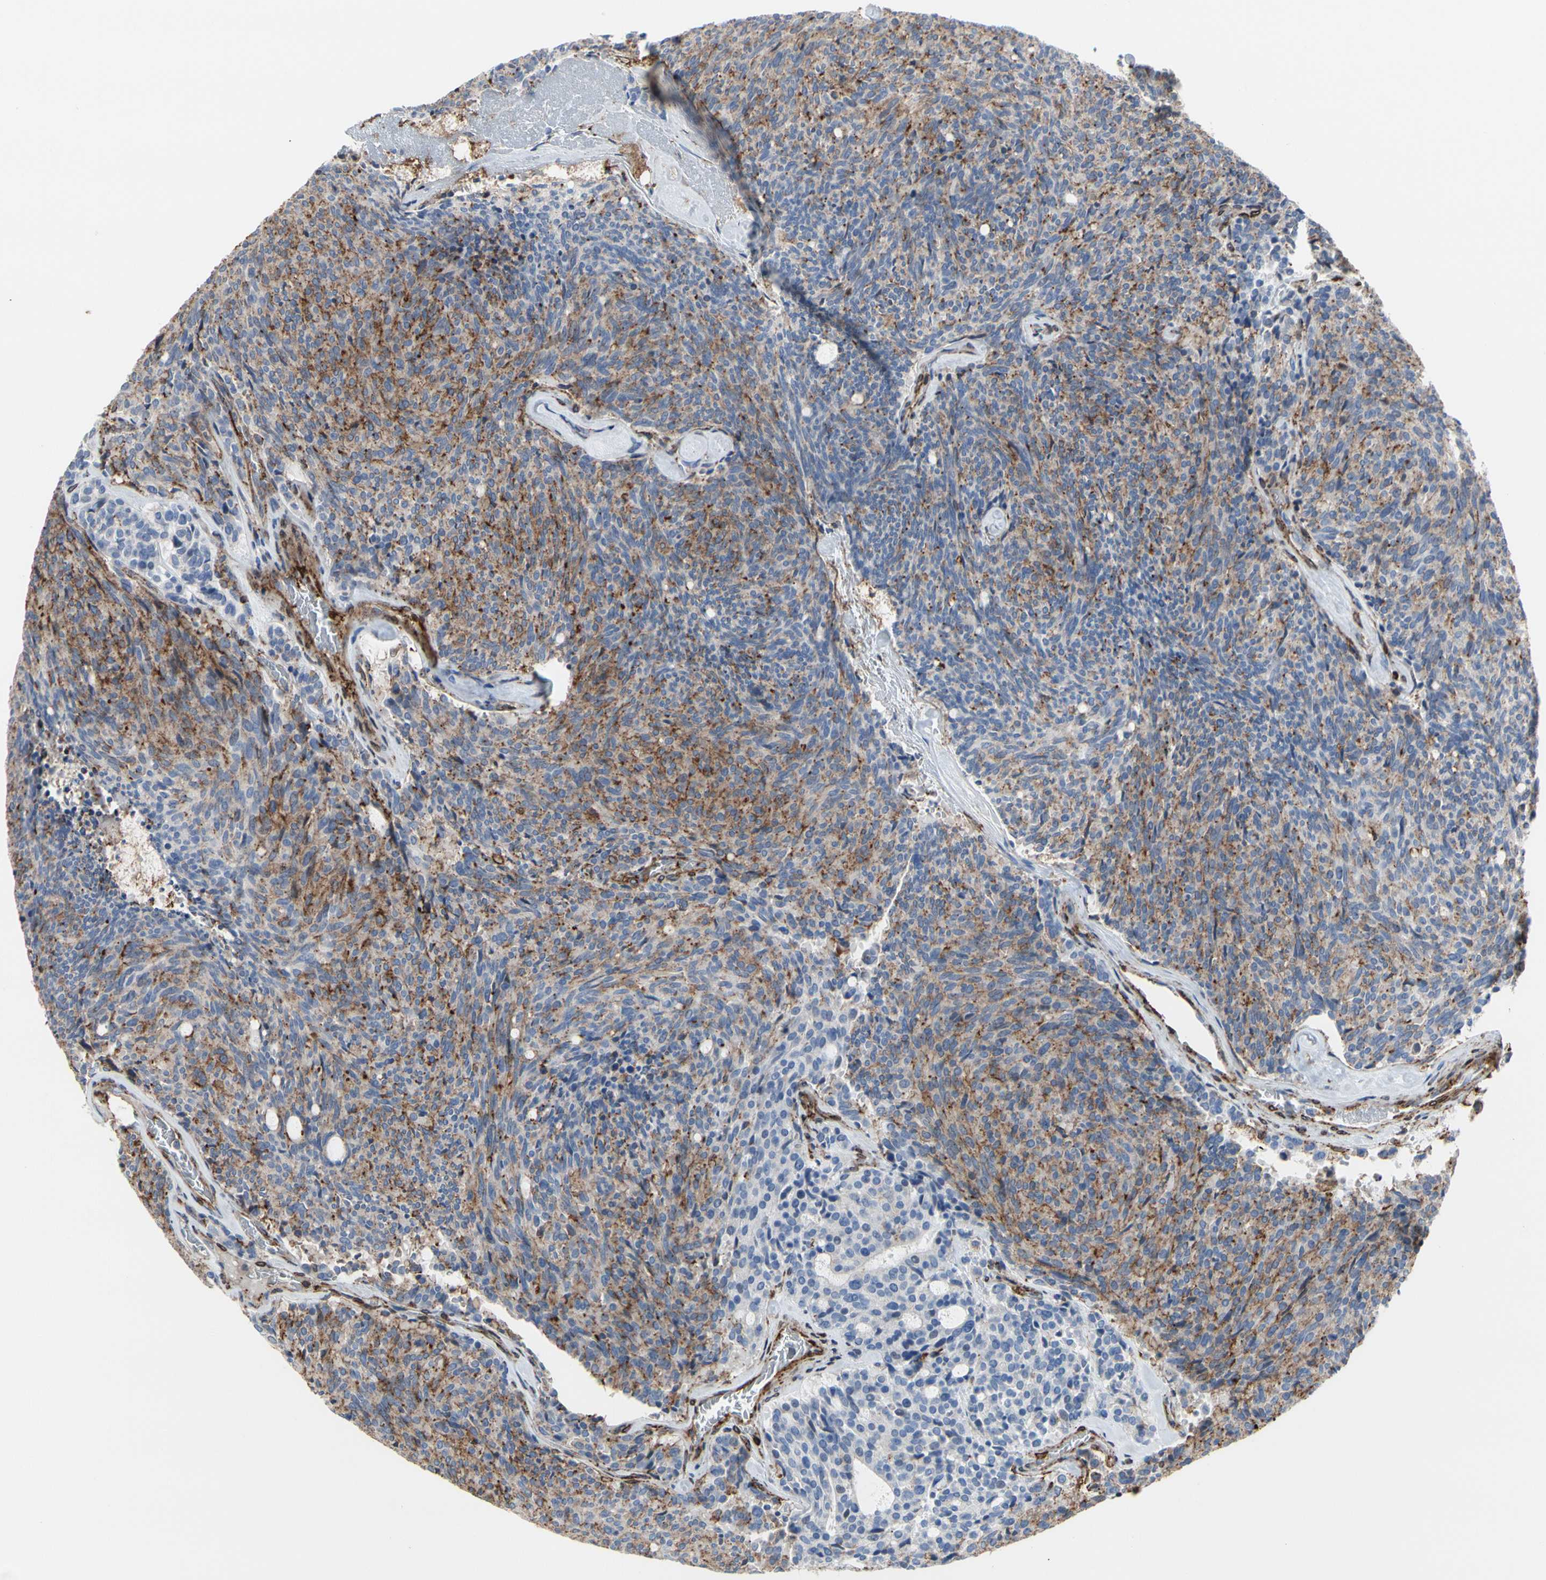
{"staining": {"intensity": "weak", "quantity": "25%-75%", "location": "cytoplasmic/membranous"}, "tissue": "carcinoid", "cell_type": "Tumor cells", "image_type": "cancer", "snomed": [{"axis": "morphology", "description": "Carcinoid, malignant, NOS"}, {"axis": "topography", "description": "Pancreas"}], "caption": "Immunohistochemical staining of human carcinoid reveals weak cytoplasmic/membranous protein staining in approximately 25%-75% of tumor cells. The staining was performed using DAB (3,3'-diaminobenzidine) to visualize the protein expression in brown, while the nuclei were stained in blue with hematoxylin (Magnification: 20x).", "gene": "ANXA6", "patient": {"sex": "female", "age": 54}}